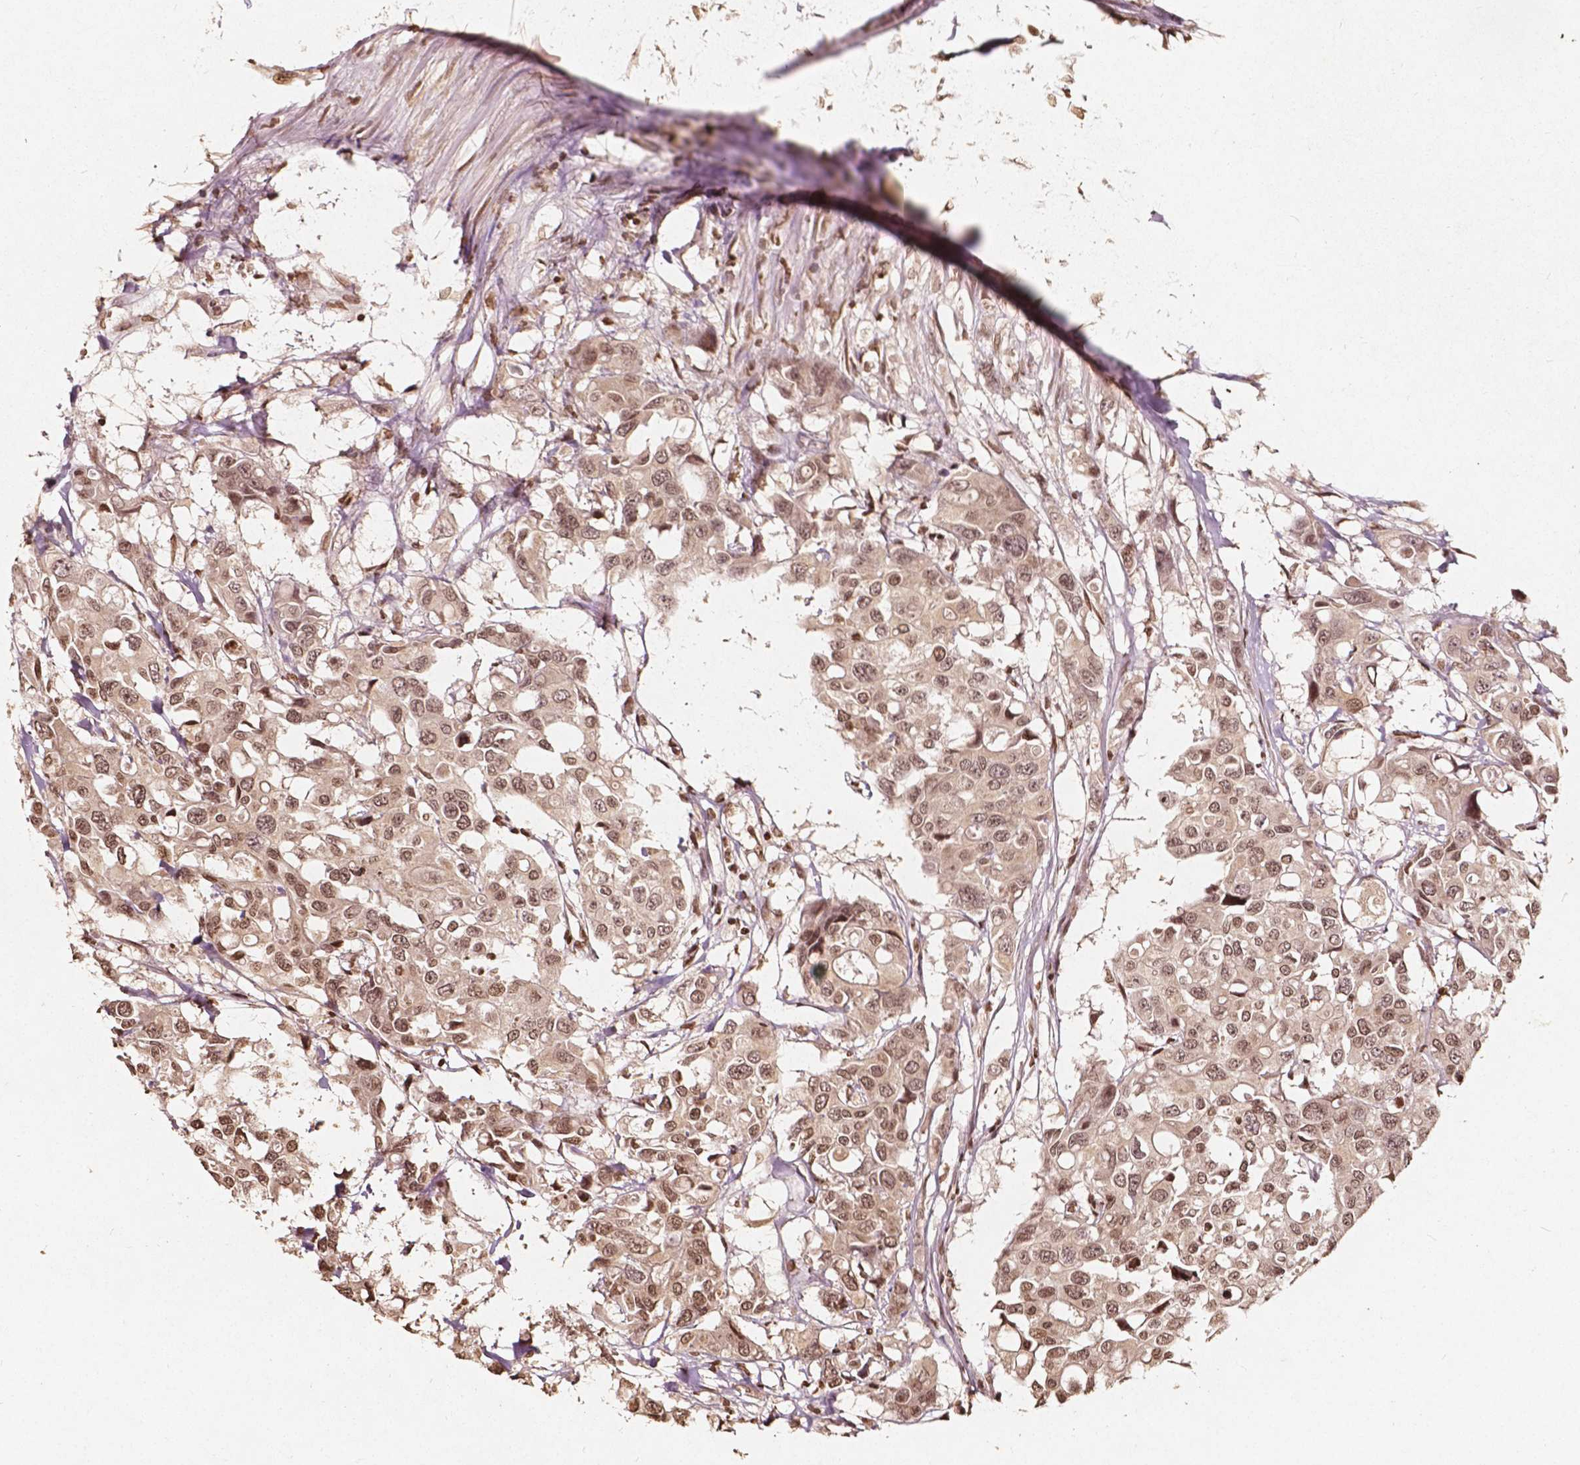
{"staining": {"intensity": "moderate", "quantity": ">75%", "location": "nuclear"}, "tissue": "colorectal cancer", "cell_type": "Tumor cells", "image_type": "cancer", "snomed": [{"axis": "morphology", "description": "Adenocarcinoma, NOS"}, {"axis": "topography", "description": "Colon"}], "caption": "Immunohistochemical staining of adenocarcinoma (colorectal) exhibits medium levels of moderate nuclear staining in about >75% of tumor cells.", "gene": "H3C14", "patient": {"sex": "male", "age": 77}}